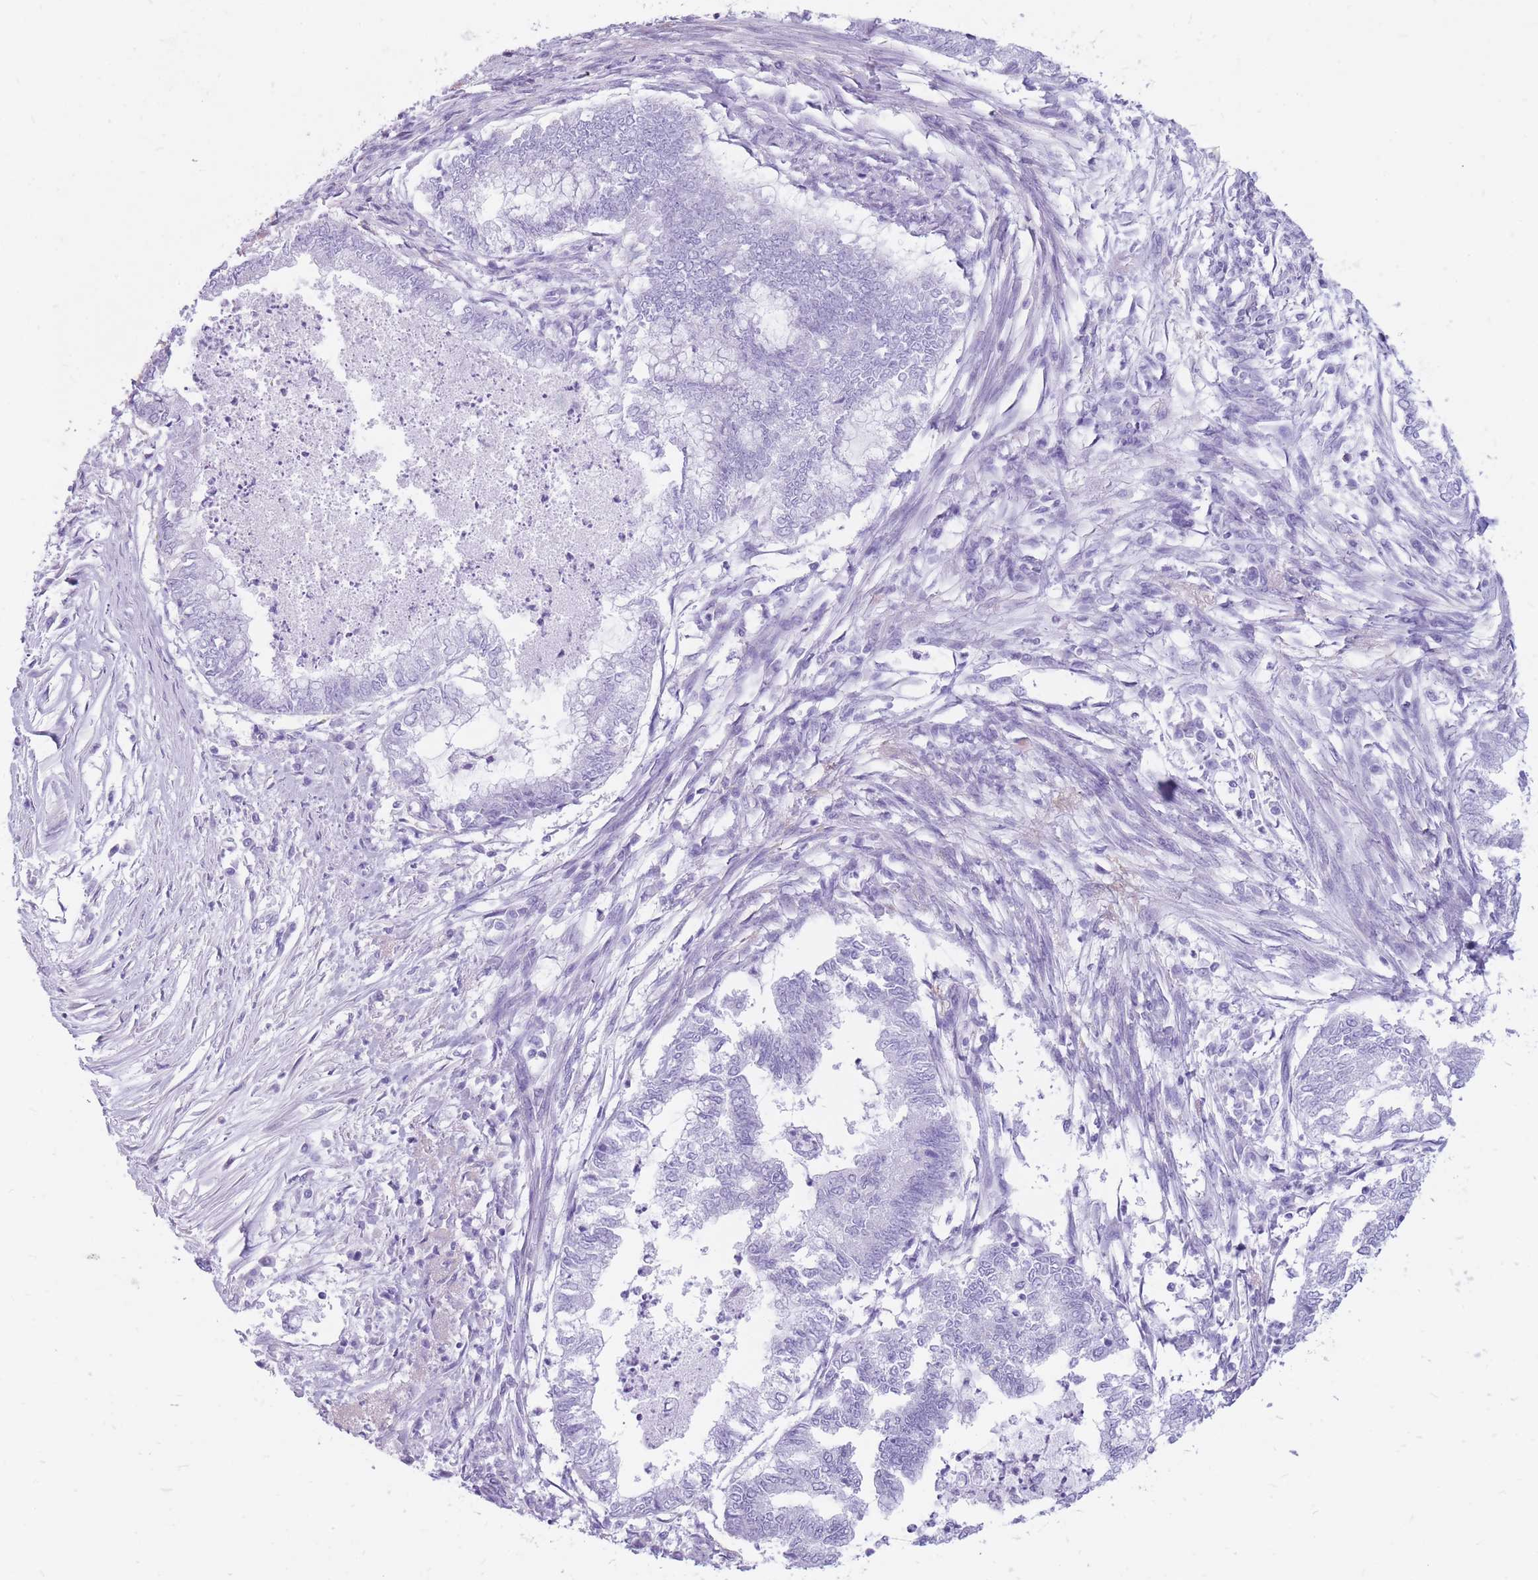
{"staining": {"intensity": "negative", "quantity": "none", "location": "none"}, "tissue": "endometrial cancer", "cell_type": "Tumor cells", "image_type": "cancer", "snomed": [{"axis": "morphology", "description": "Adenocarcinoma, NOS"}, {"axis": "topography", "description": "Endometrium"}], "caption": "The photomicrograph reveals no significant staining in tumor cells of endometrial cancer.", "gene": "CYP21A2", "patient": {"sex": "female", "age": 79}}